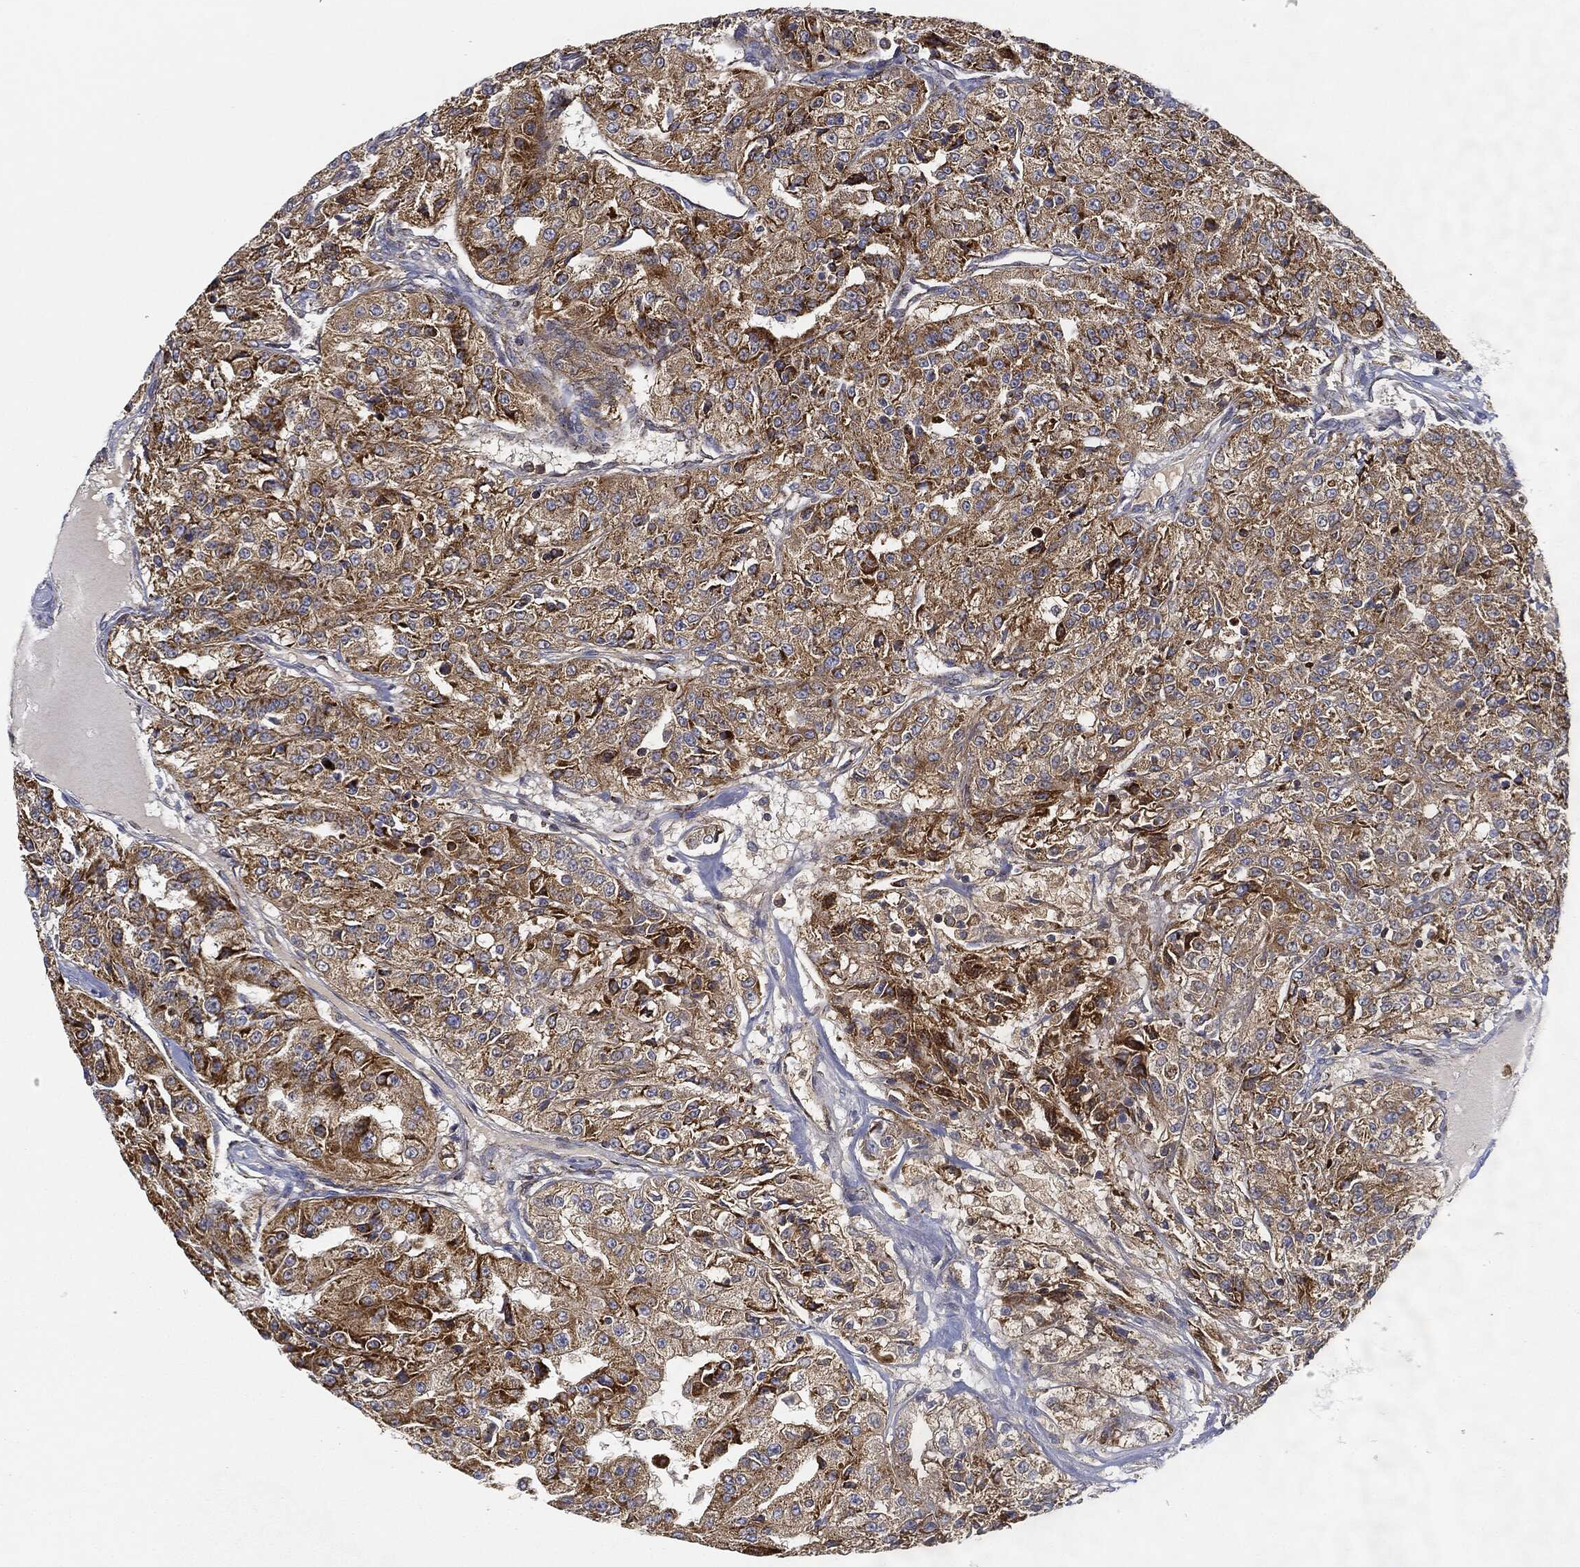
{"staining": {"intensity": "strong", "quantity": ">75%", "location": "cytoplasmic/membranous"}, "tissue": "renal cancer", "cell_type": "Tumor cells", "image_type": "cancer", "snomed": [{"axis": "morphology", "description": "Adenocarcinoma, NOS"}, {"axis": "topography", "description": "Kidney"}], "caption": "IHC of human renal cancer reveals high levels of strong cytoplasmic/membranous positivity in approximately >75% of tumor cells.", "gene": "CAPN15", "patient": {"sex": "female", "age": 63}}